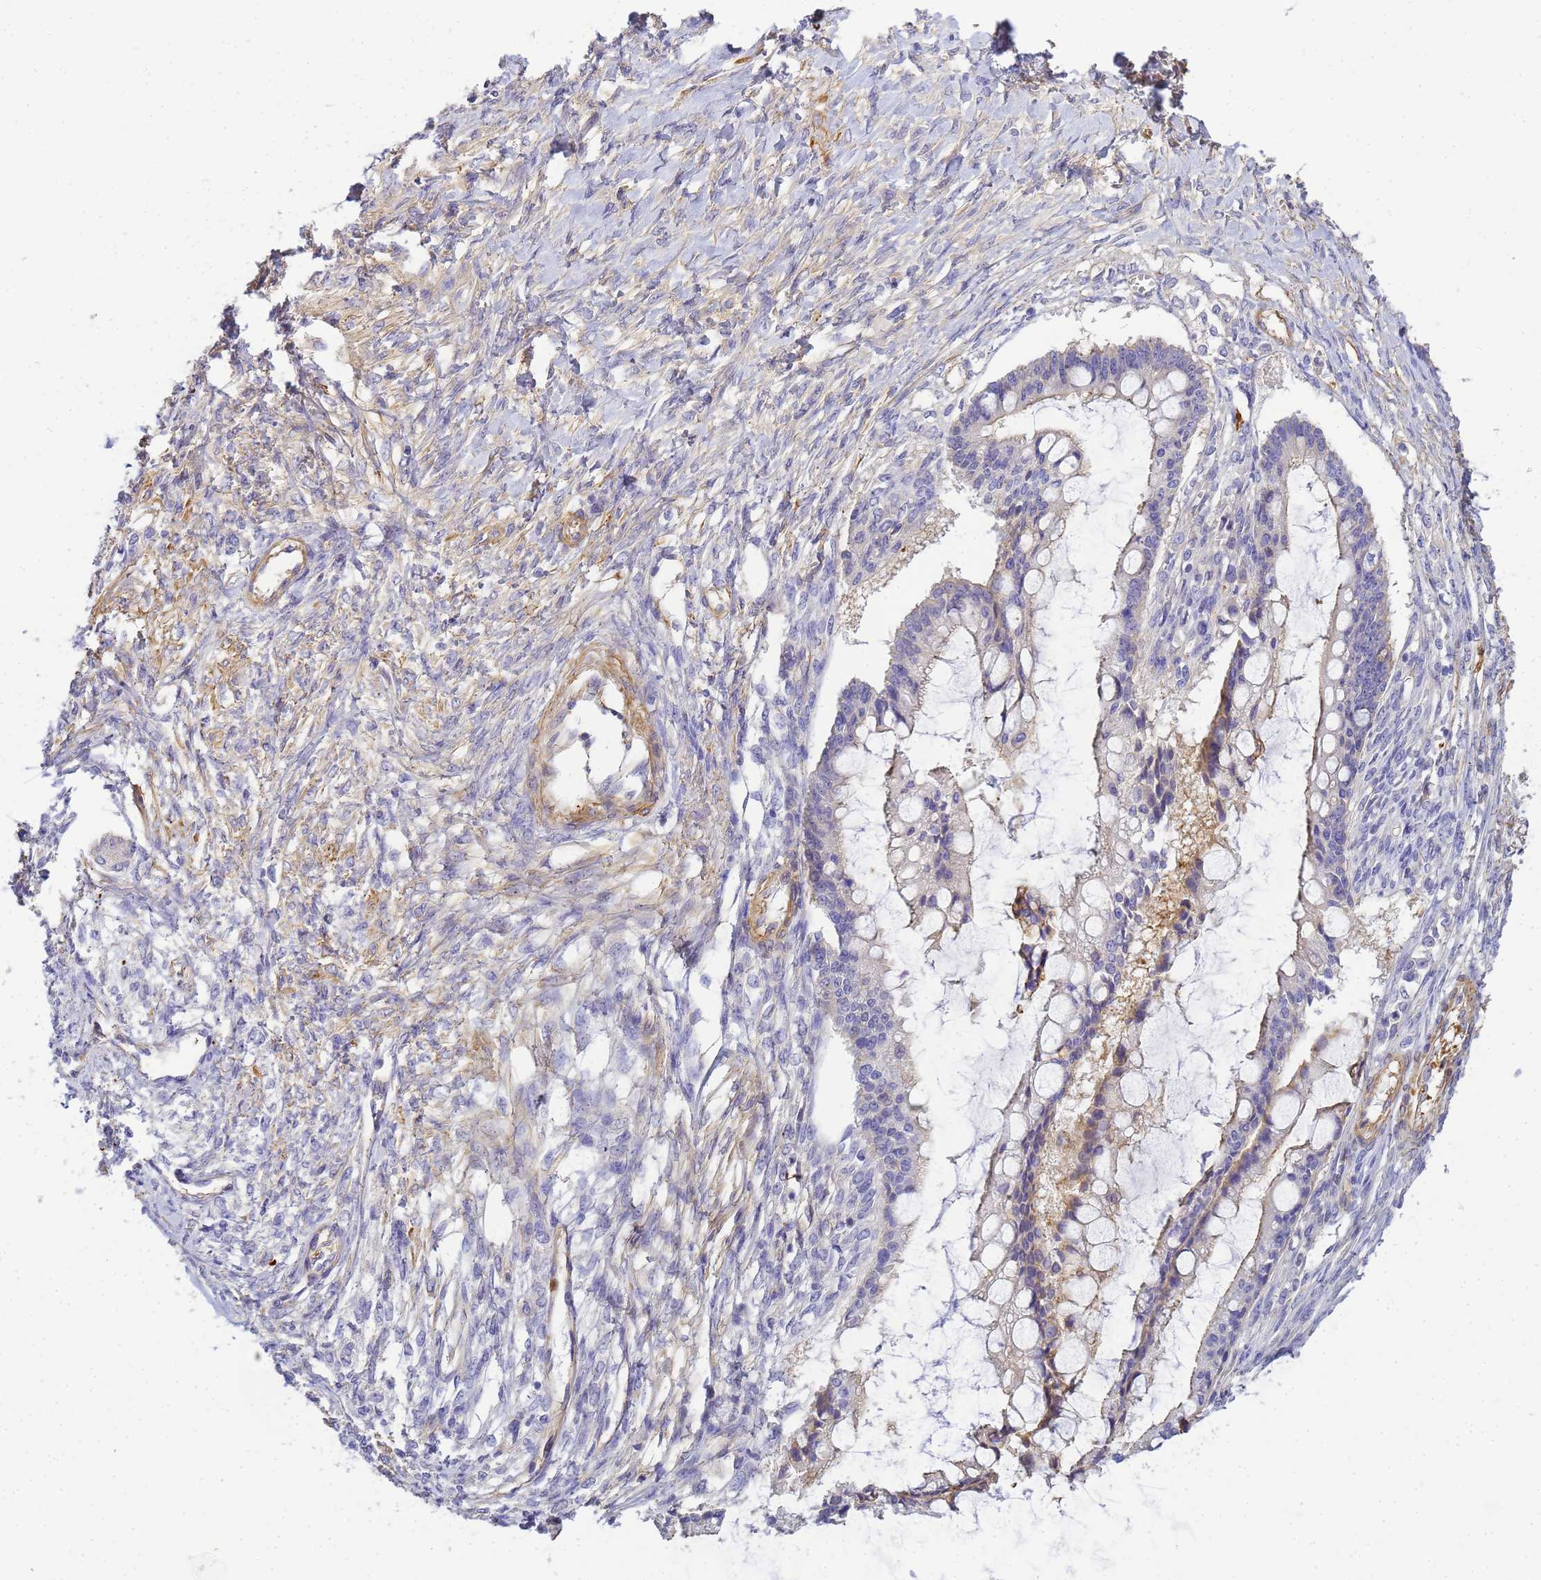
{"staining": {"intensity": "negative", "quantity": "none", "location": "none"}, "tissue": "ovarian cancer", "cell_type": "Tumor cells", "image_type": "cancer", "snomed": [{"axis": "morphology", "description": "Cystadenocarcinoma, mucinous, NOS"}, {"axis": "topography", "description": "Ovary"}], "caption": "The image exhibits no significant expression in tumor cells of ovarian mucinous cystadenocarcinoma. The staining is performed using DAB (3,3'-diaminobenzidine) brown chromogen with nuclei counter-stained in using hematoxylin.", "gene": "MYL12A", "patient": {"sex": "female", "age": 73}}